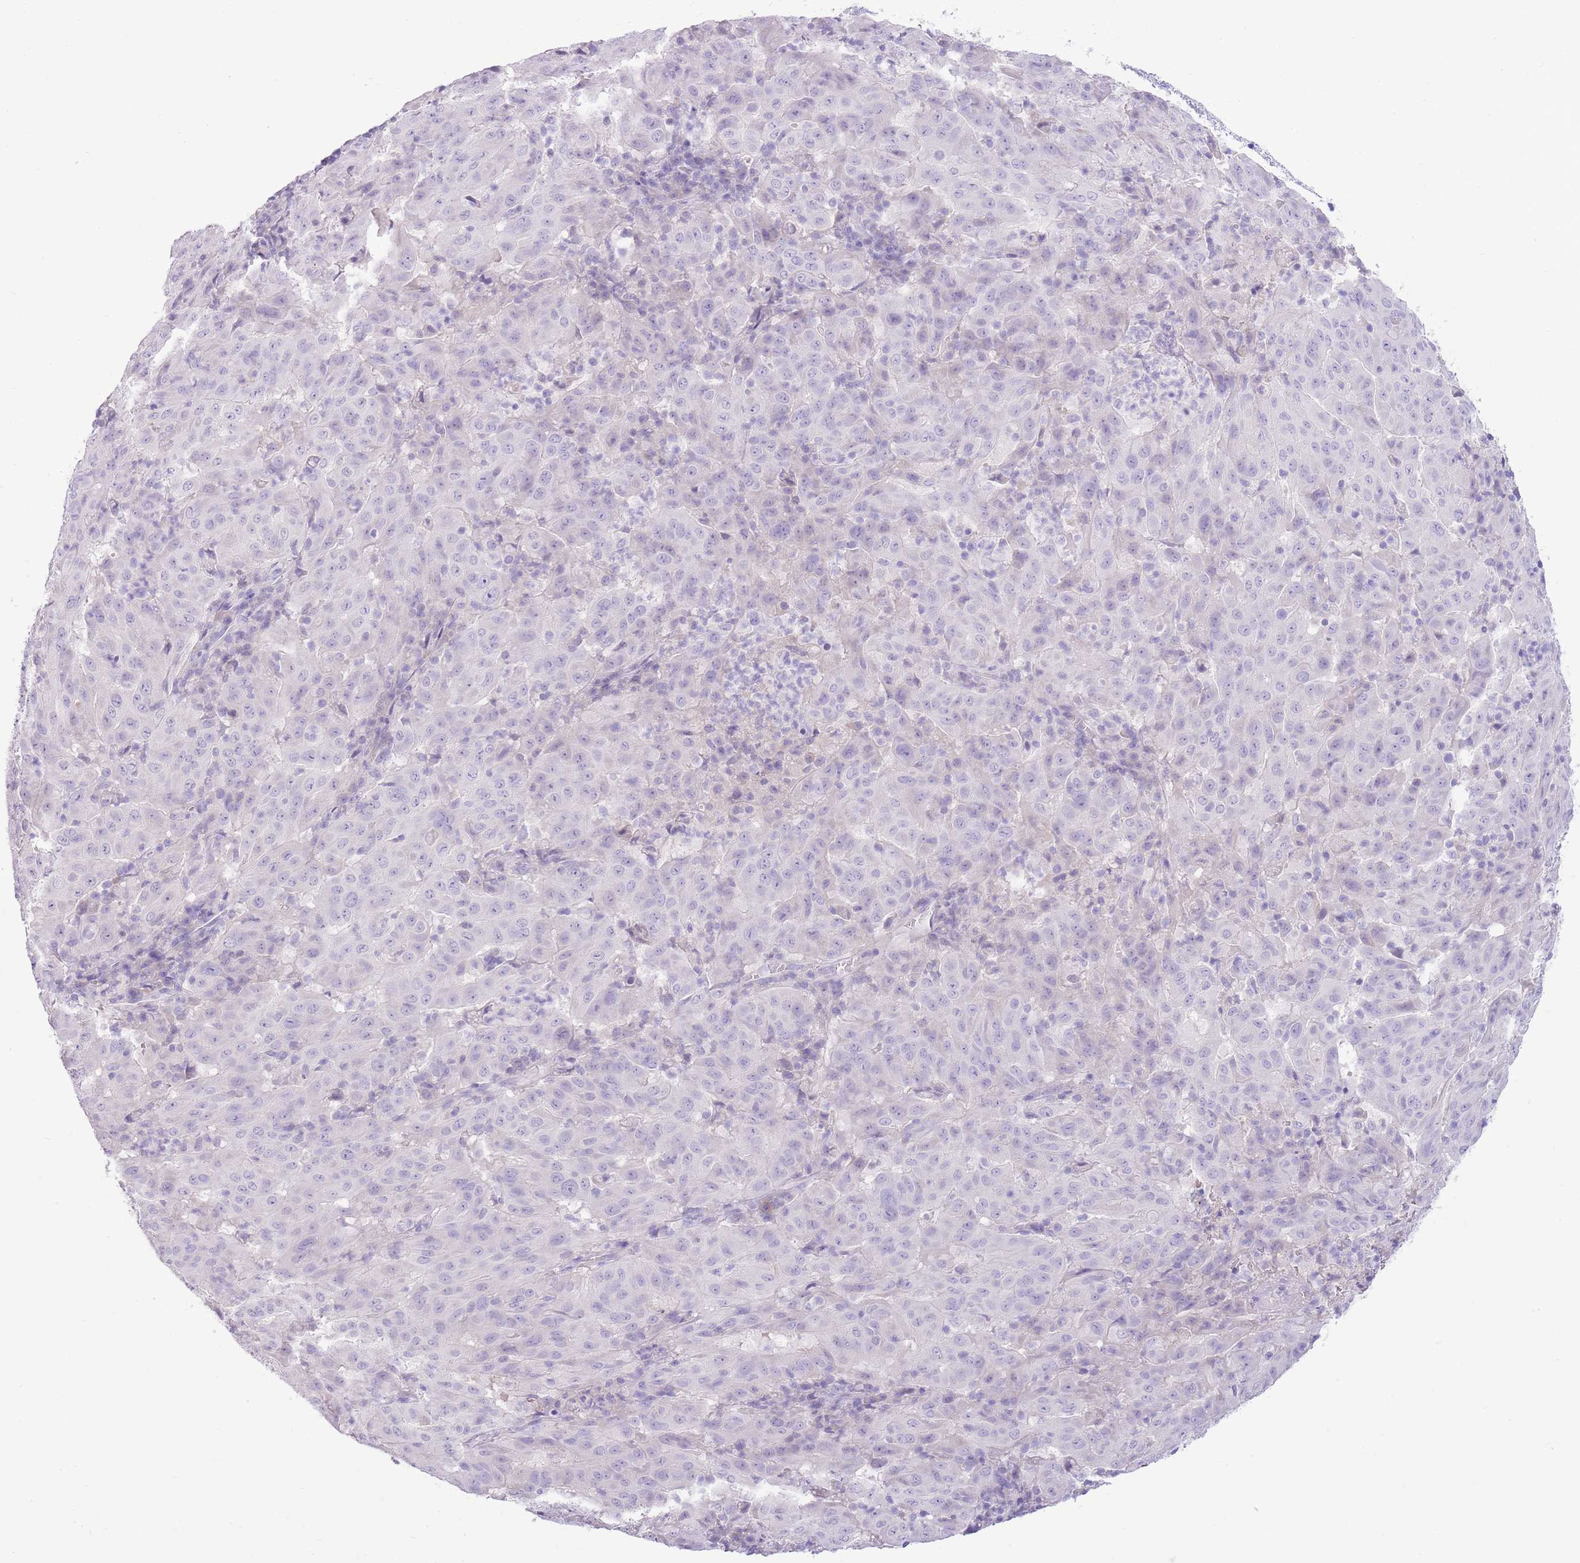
{"staining": {"intensity": "negative", "quantity": "none", "location": "none"}, "tissue": "pancreatic cancer", "cell_type": "Tumor cells", "image_type": "cancer", "snomed": [{"axis": "morphology", "description": "Adenocarcinoma, NOS"}, {"axis": "topography", "description": "Pancreas"}], "caption": "This is an immunohistochemistry (IHC) histopathology image of human pancreatic cancer. There is no positivity in tumor cells.", "gene": "TOX2", "patient": {"sex": "male", "age": 63}}